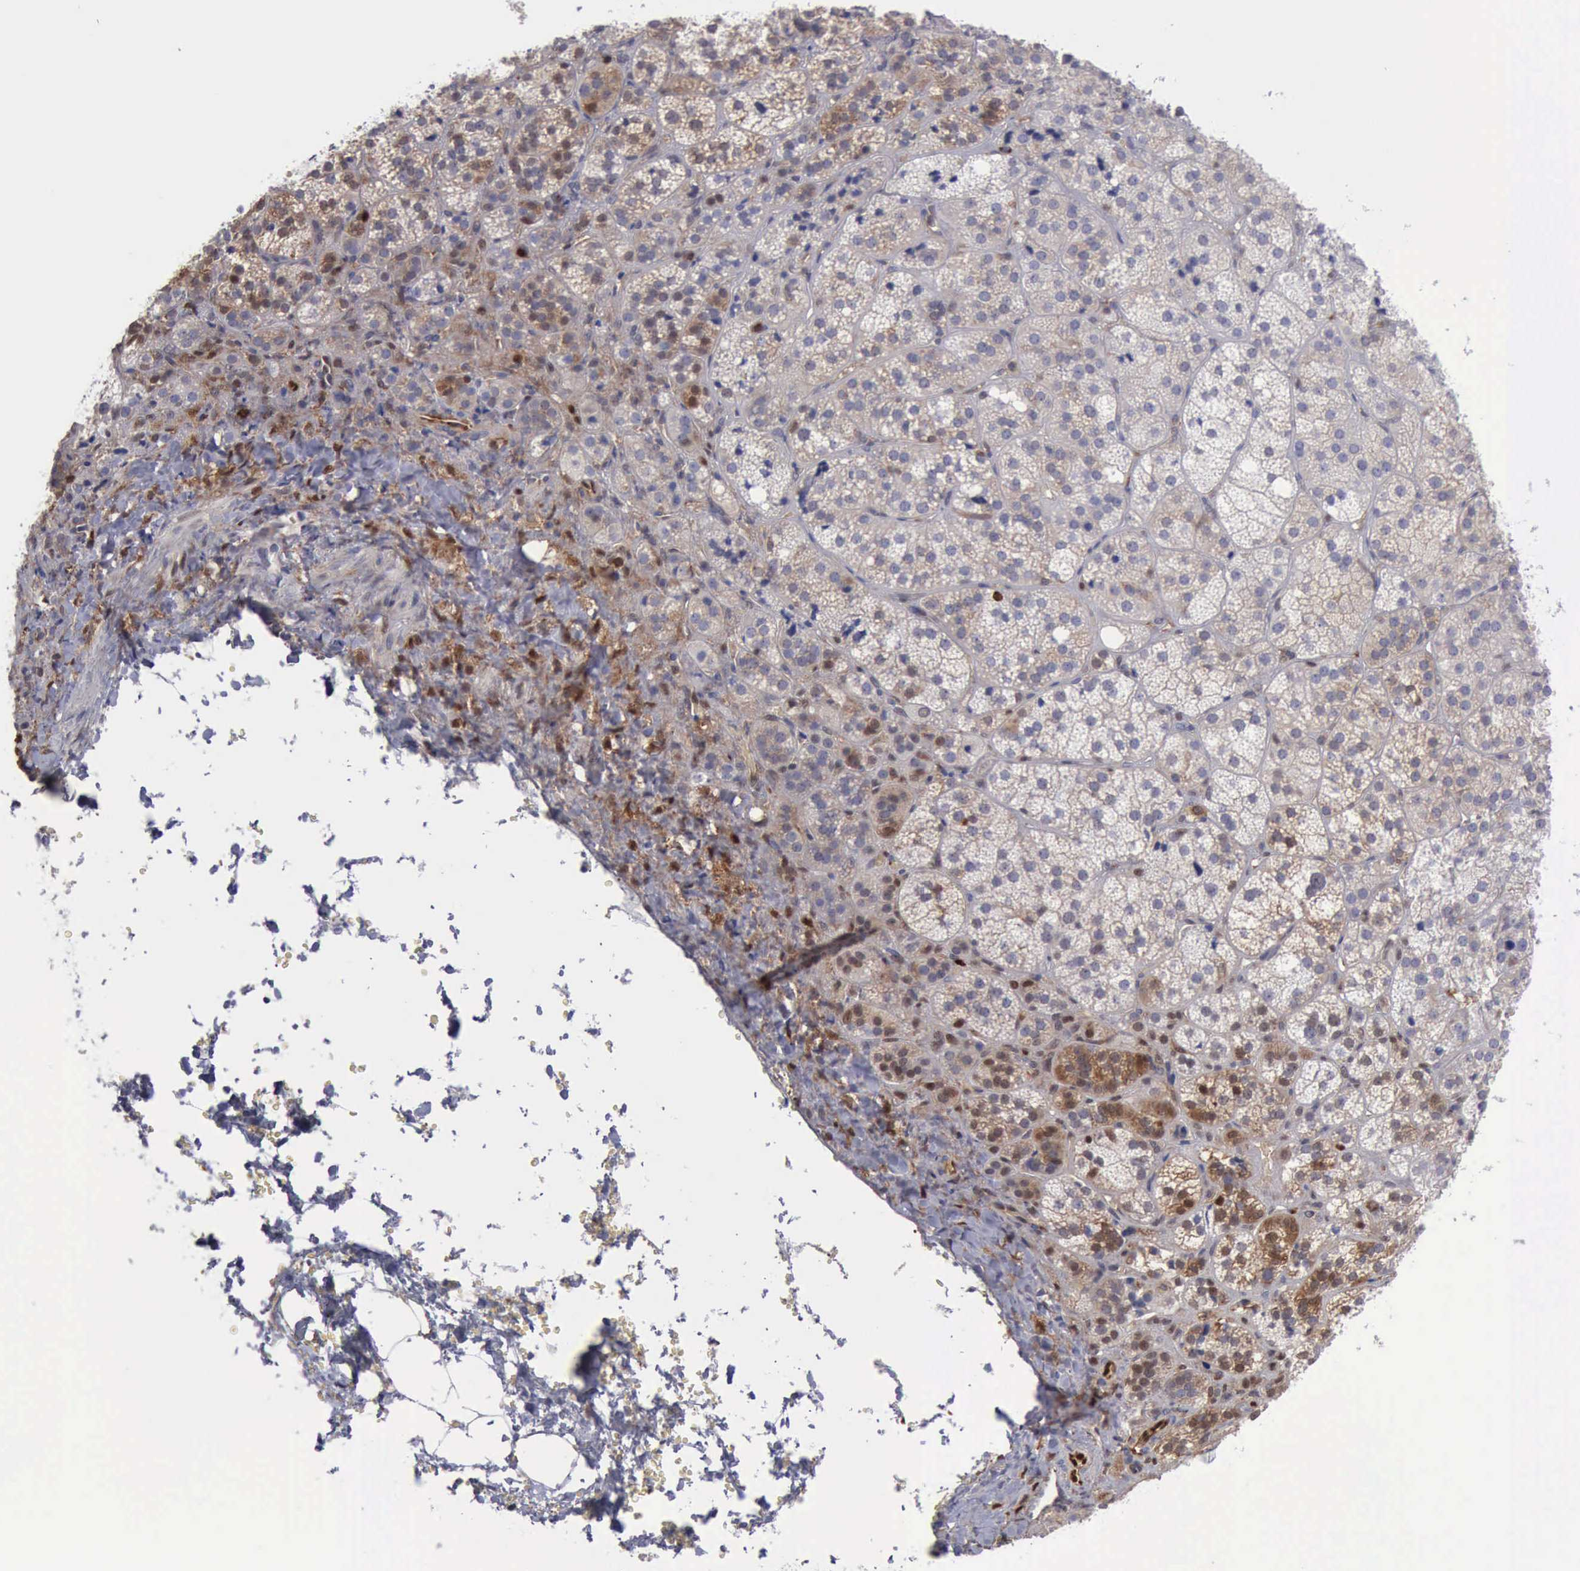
{"staining": {"intensity": "moderate", "quantity": "25%-75%", "location": "nuclear"}, "tissue": "adrenal gland", "cell_type": "Glandular cells", "image_type": "normal", "snomed": [{"axis": "morphology", "description": "Normal tissue, NOS"}, {"axis": "topography", "description": "Adrenal gland"}], "caption": "Immunohistochemical staining of normal adrenal gland demonstrates medium levels of moderate nuclear staining in about 25%-75% of glandular cells. Nuclei are stained in blue.", "gene": "PDCD4", "patient": {"sex": "male", "age": 67}}